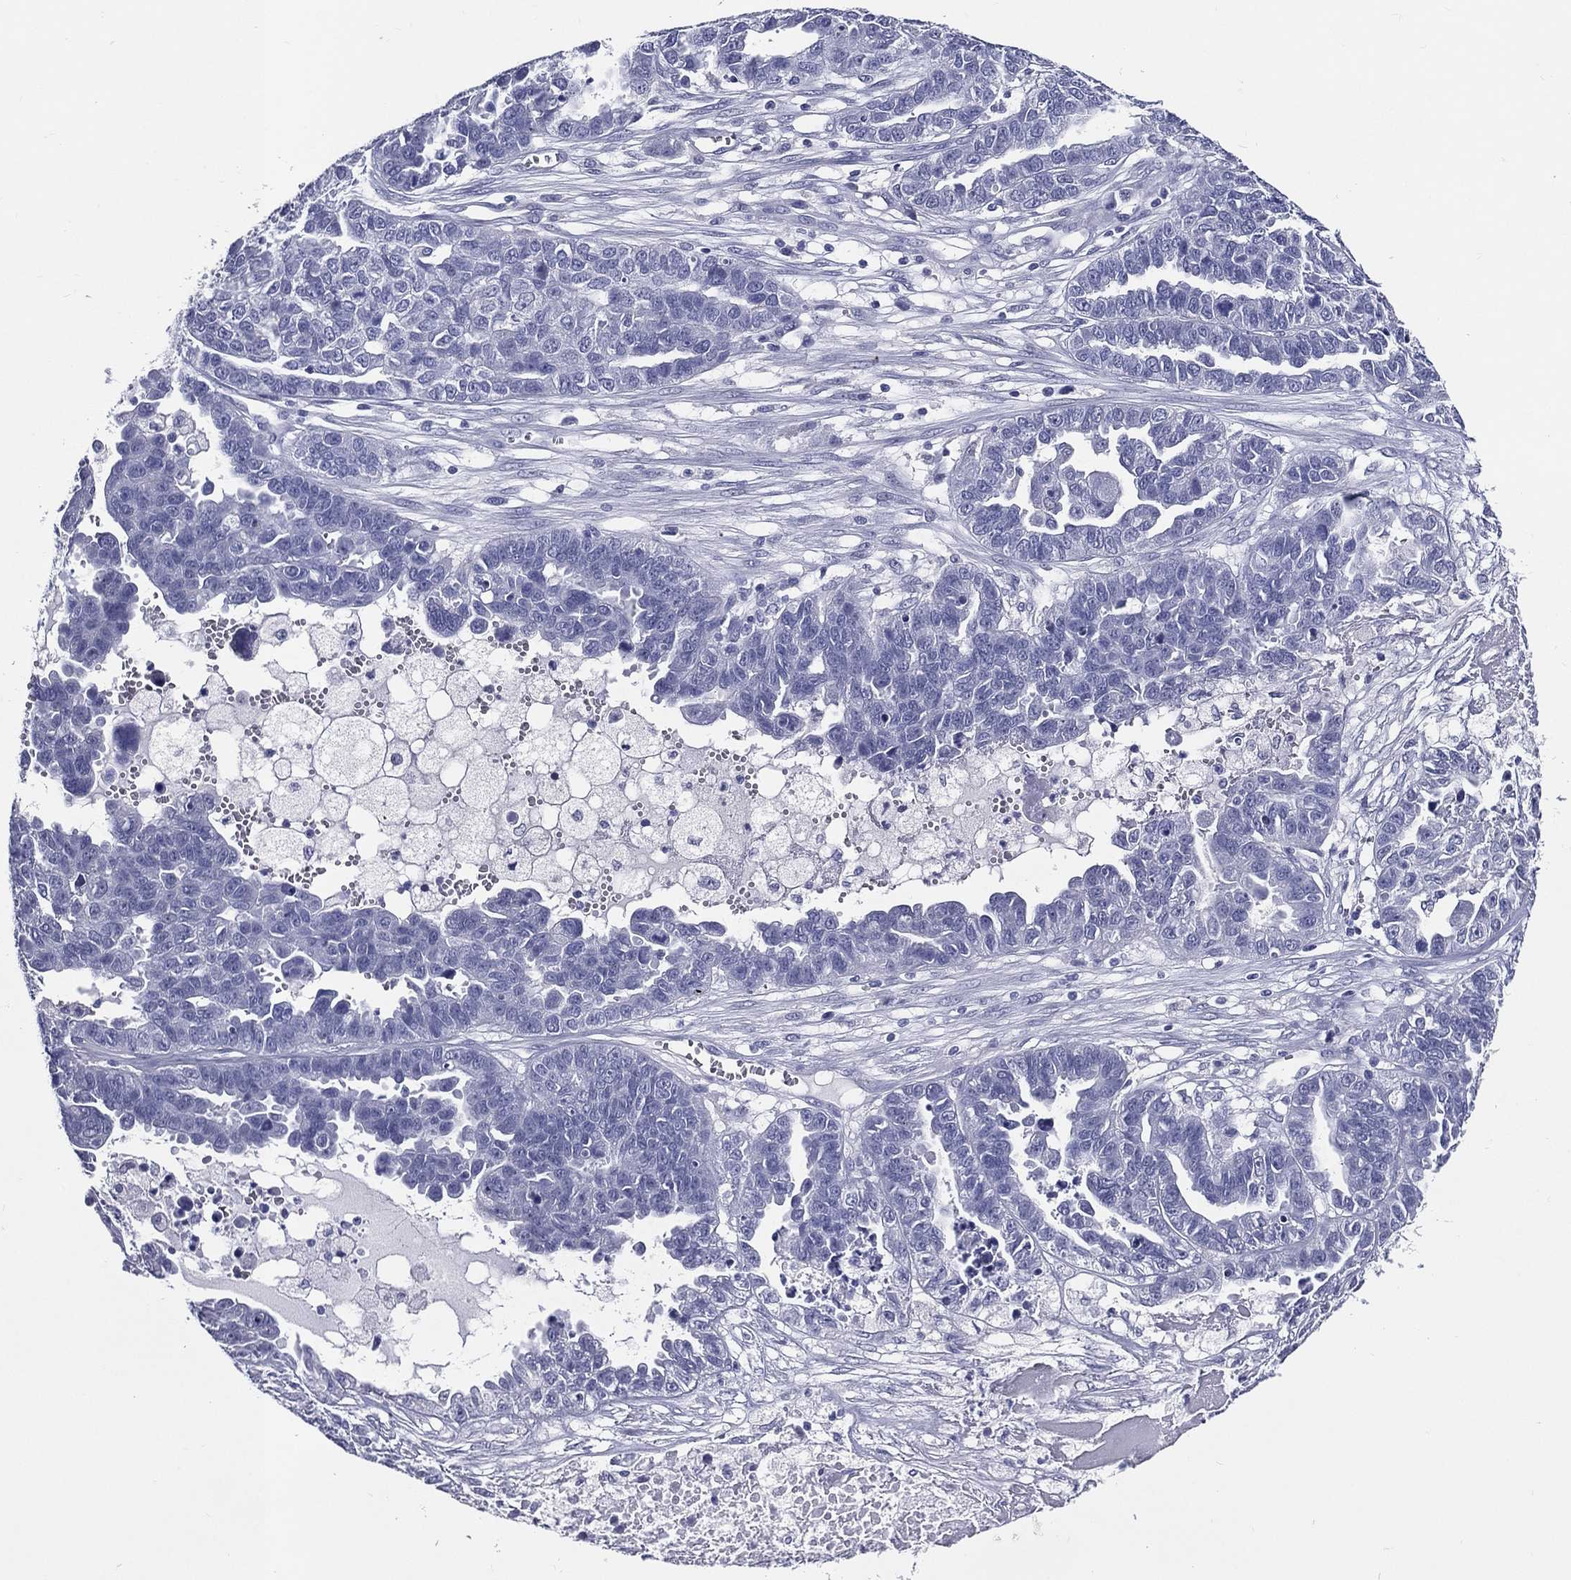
{"staining": {"intensity": "negative", "quantity": "none", "location": "none"}, "tissue": "ovarian cancer", "cell_type": "Tumor cells", "image_type": "cancer", "snomed": [{"axis": "morphology", "description": "Cystadenocarcinoma, serous, NOS"}, {"axis": "topography", "description": "Ovary"}], "caption": "Tumor cells are negative for protein expression in human ovarian cancer (serous cystadenocarcinoma).", "gene": "ACE2", "patient": {"sex": "female", "age": 87}}